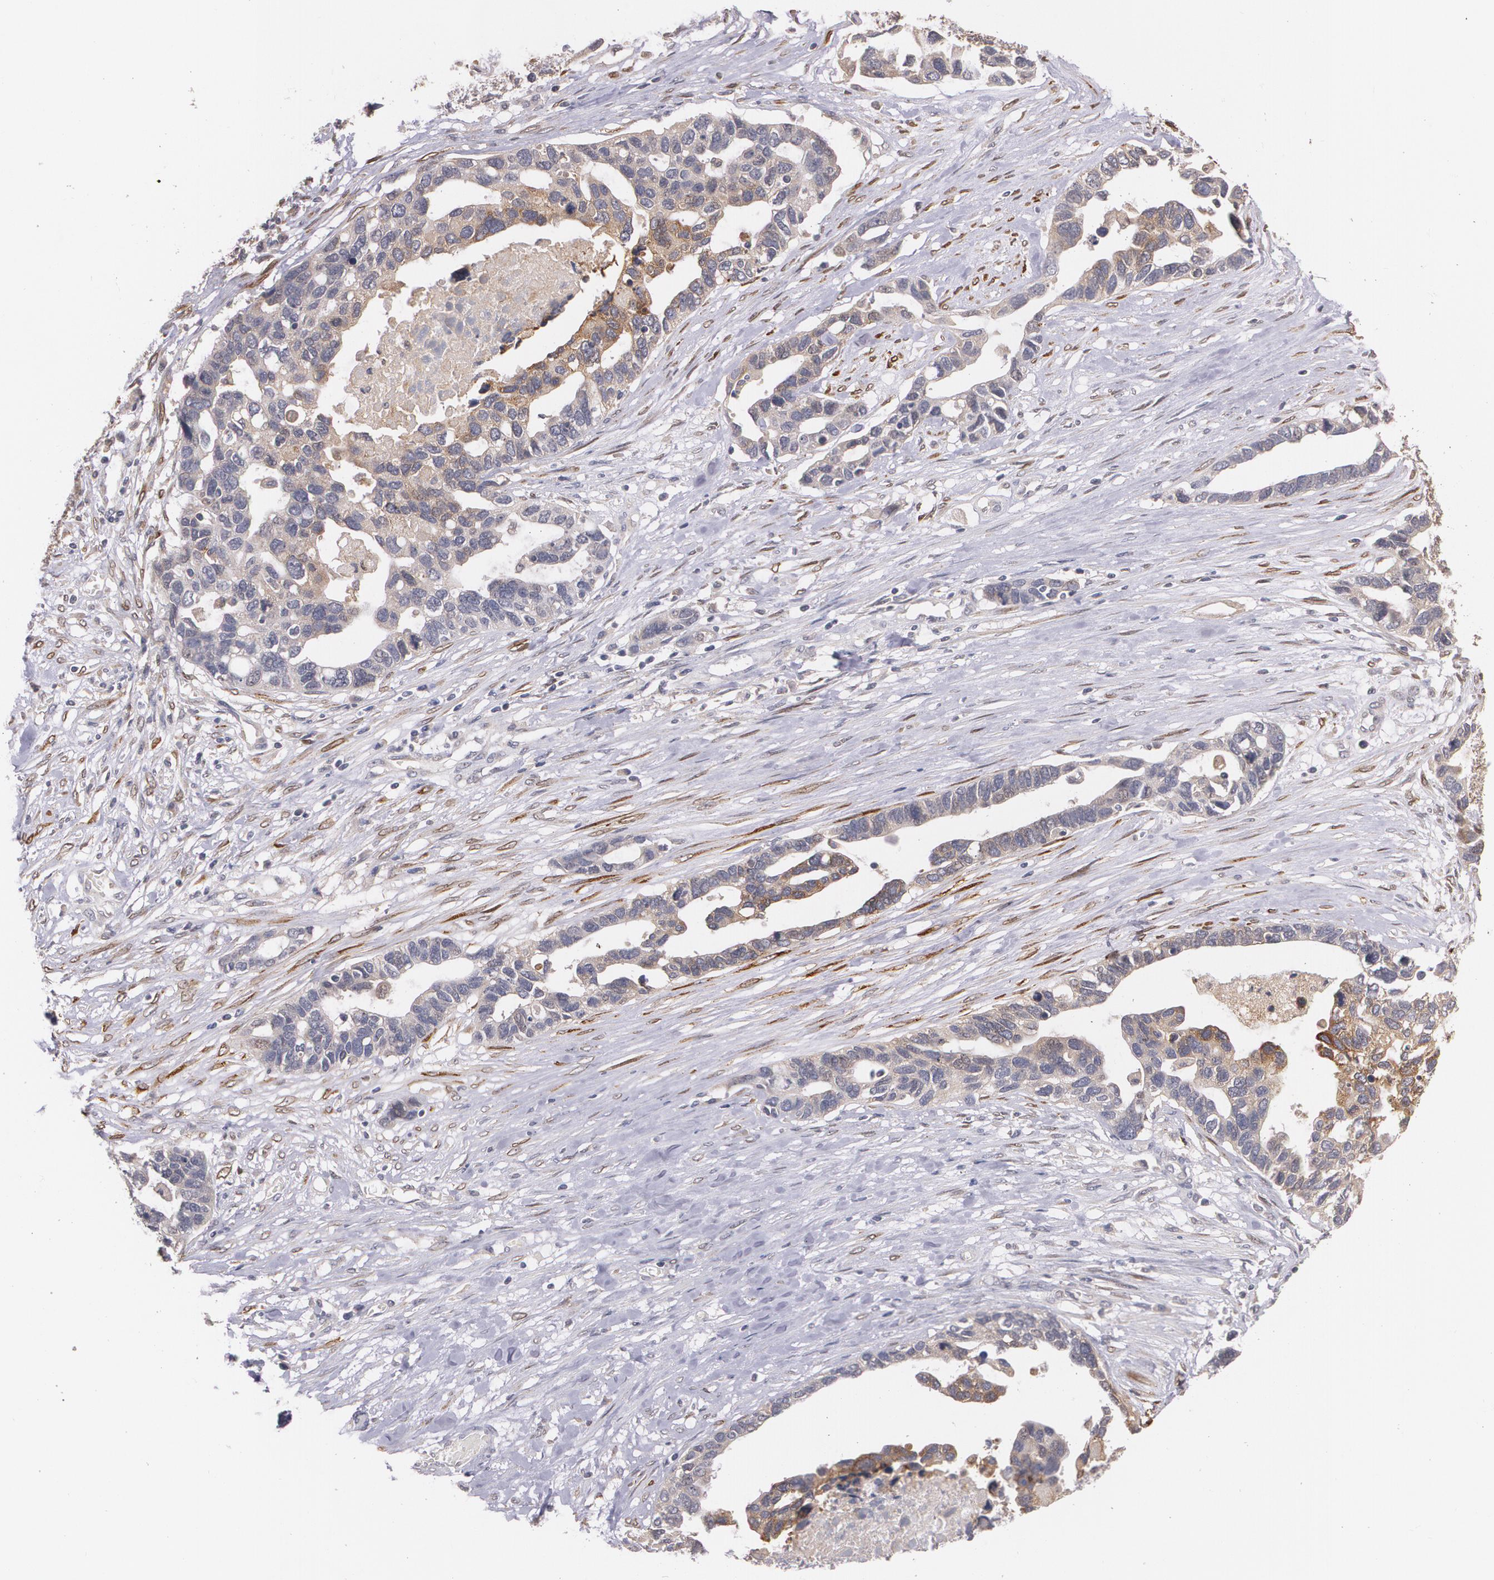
{"staining": {"intensity": "weak", "quantity": "<25%", "location": "cytoplasmic/membranous"}, "tissue": "ovarian cancer", "cell_type": "Tumor cells", "image_type": "cancer", "snomed": [{"axis": "morphology", "description": "Cystadenocarcinoma, serous, NOS"}, {"axis": "topography", "description": "Ovary"}], "caption": "Immunohistochemistry histopathology image of human ovarian cancer stained for a protein (brown), which displays no positivity in tumor cells.", "gene": "IFNGR2", "patient": {"sex": "female", "age": 54}}